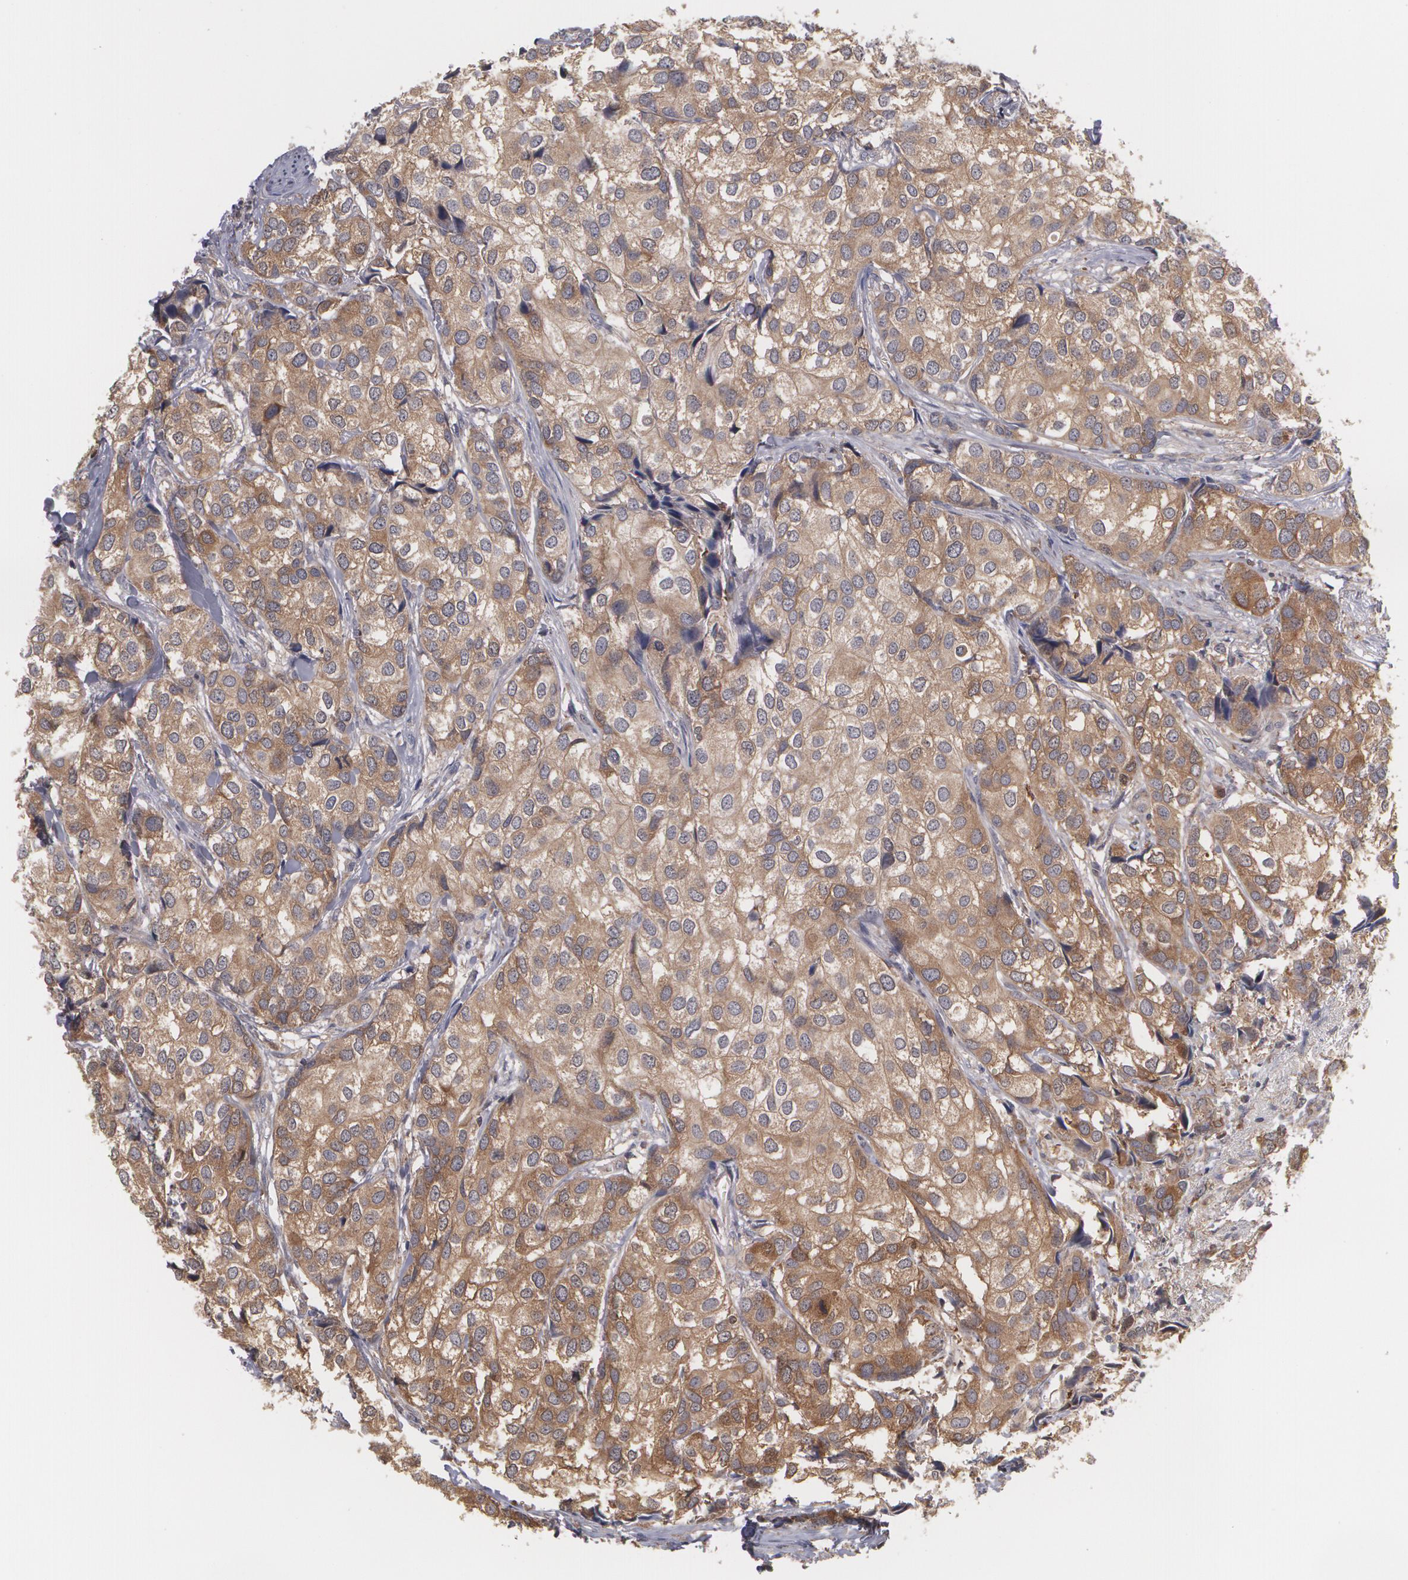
{"staining": {"intensity": "strong", "quantity": ">75%", "location": "cytoplasmic/membranous"}, "tissue": "breast cancer", "cell_type": "Tumor cells", "image_type": "cancer", "snomed": [{"axis": "morphology", "description": "Duct carcinoma"}, {"axis": "topography", "description": "Breast"}], "caption": "A histopathology image of human breast intraductal carcinoma stained for a protein reveals strong cytoplasmic/membranous brown staining in tumor cells.", "gene": "MTHFD1", "patient": {"sex": "female", "age": 68}}